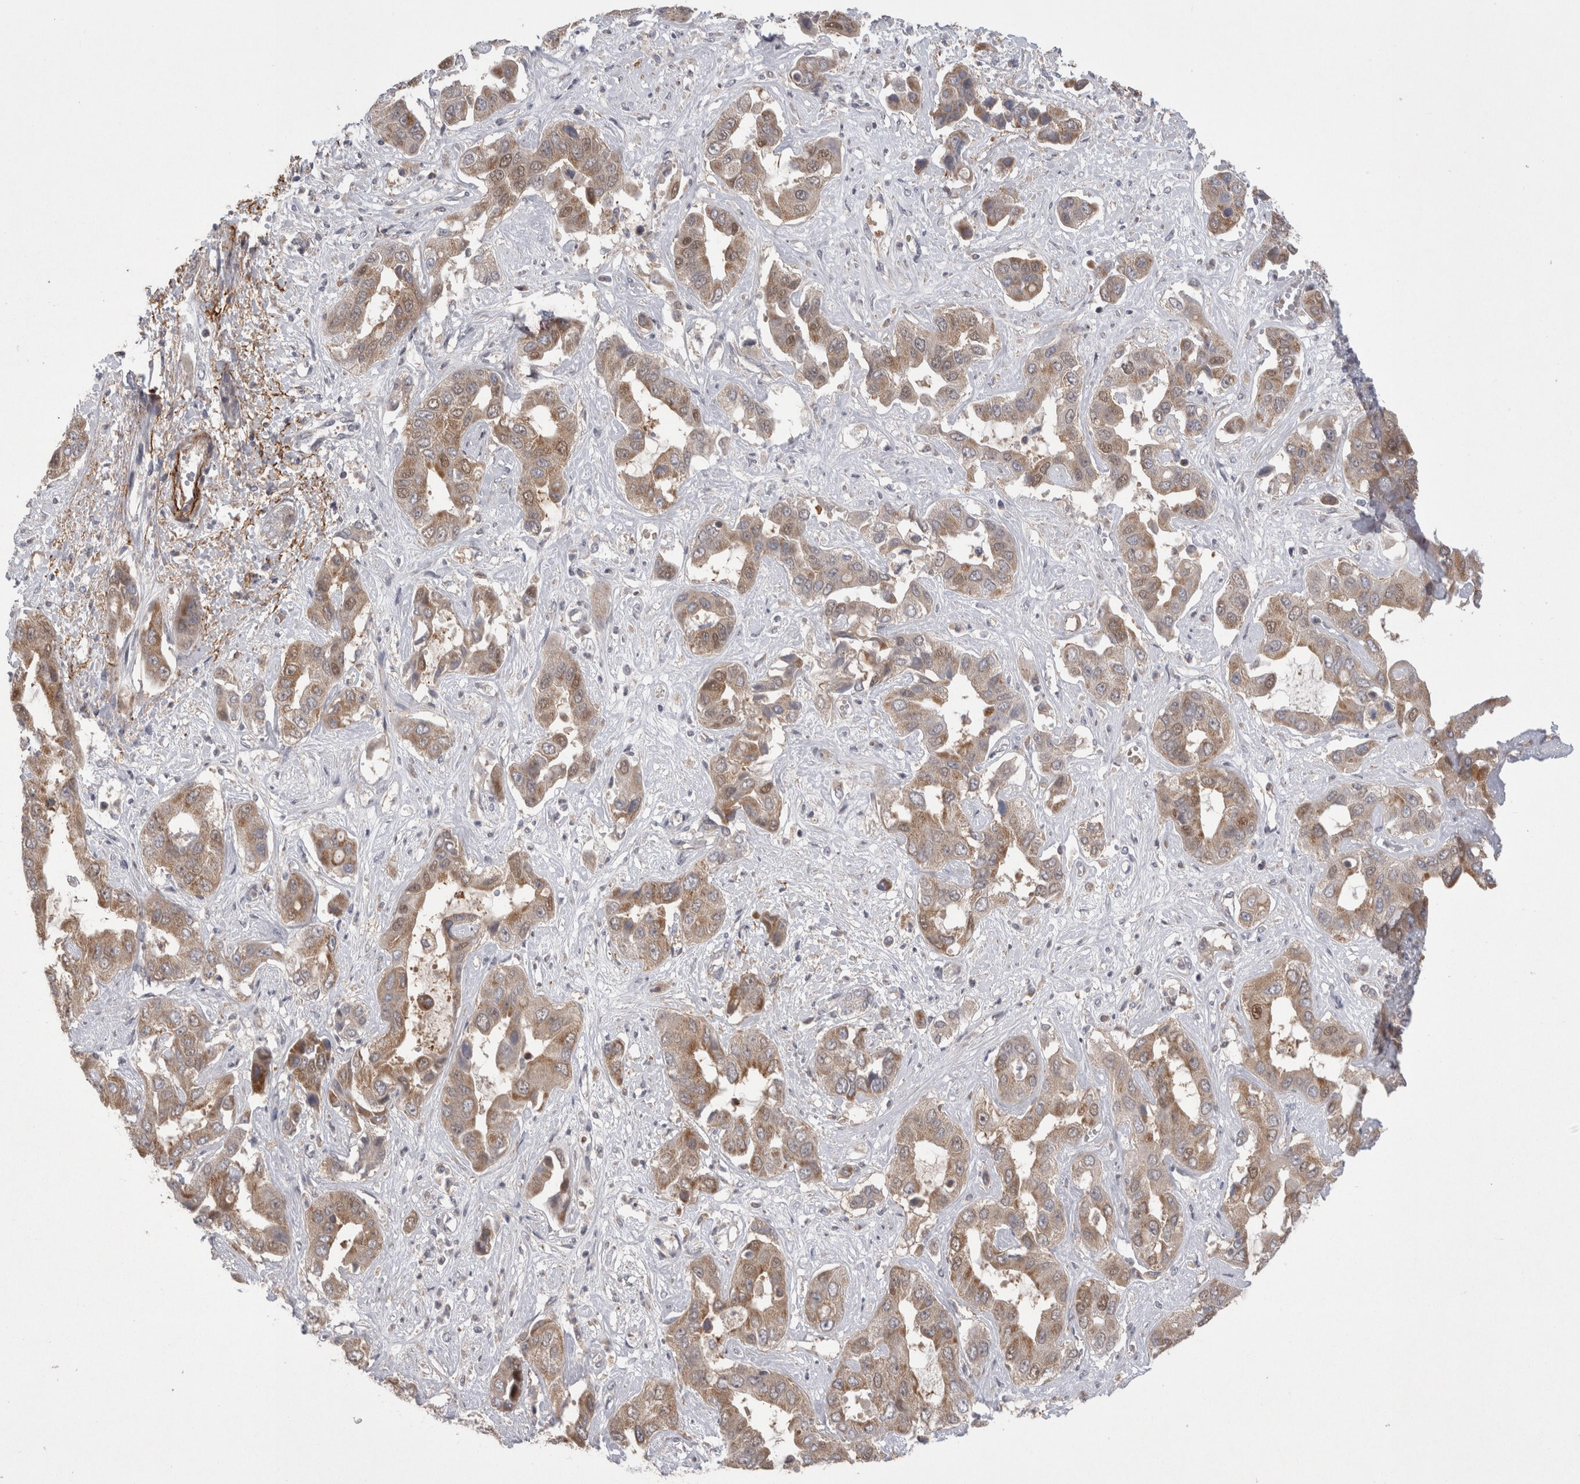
{"staining": {"intensity": "weak", "quantity": "25%-75%", "location": "cytoplasmic/membranous,nuclear"}, "tissue": "liver cancer", "cell_type": "Tumor cells", "image_type": "cancer", "snomed": [{"axis": "morphology", "description": "Cholangiocarcinoma"}, {"axis": "topography", "description": "Liver"}], "caption": "Immunohistochemistry (IHC) photomicrograph of liver cancer (cholangiocarcinoma) stained for a protein (brown), which shows low levels of weak cytoplasmic/membranous and nuclear expression in about 25%-75% of tumor cells.", "gene": "DARS2", "patient": {"sex": "female", "age": 52}}